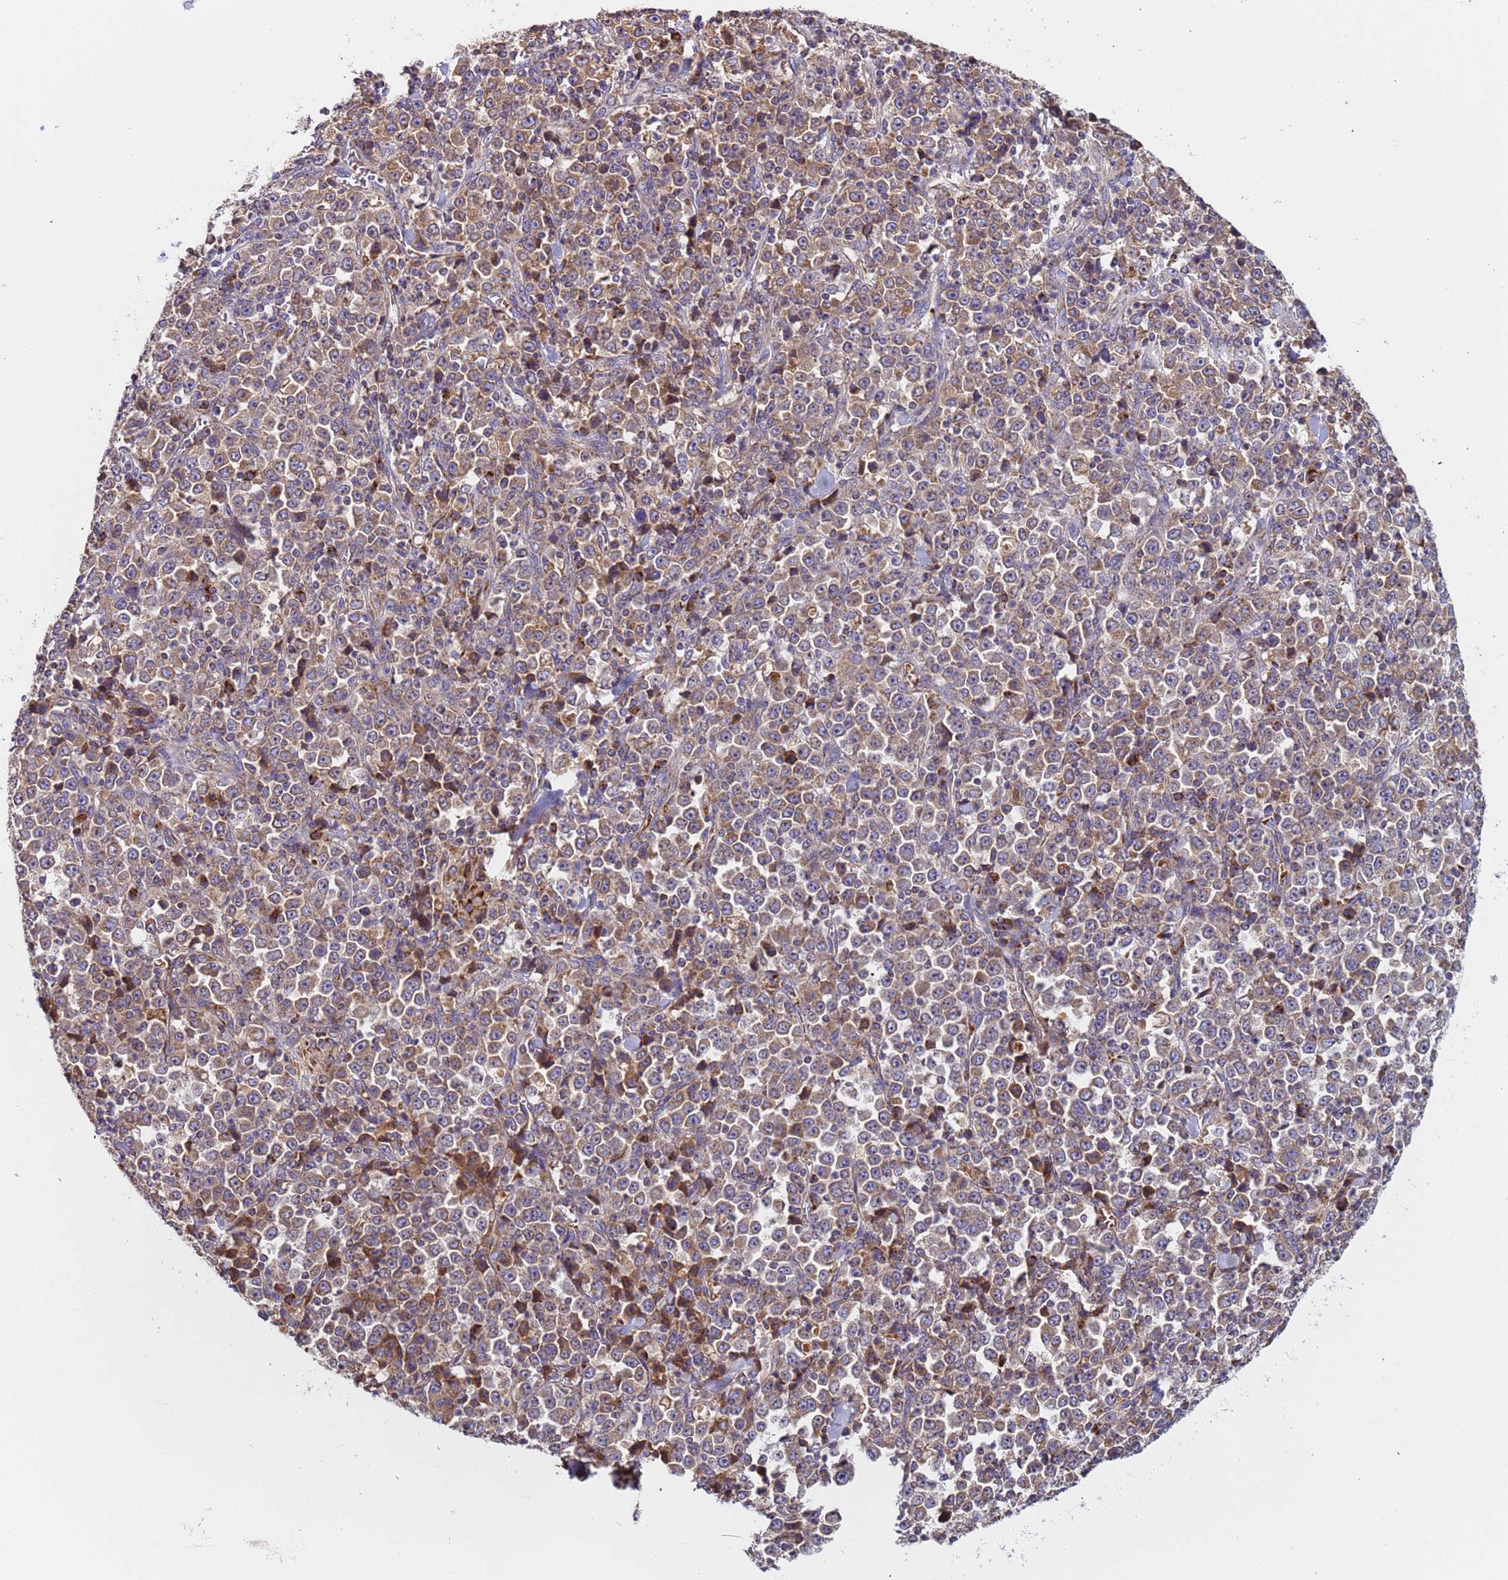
{"staining": {"intensity": "moderate", "quantity": ">75%", "location": "cytoplasmic/membranous"}, "tissue": "stomach cancer", "cell_type": "Tumor cells", "image_type": "cancer", "snomed": [{"axis": "morphology", "description": "Normal tissue, NOS"}, {"axis": "morphology", "description": "Adenocarcinoma, NOS"}, {"axis": "topography", "description": "Stomach, upper"}, {"axis": "topography", "description": "Stomach"}], "caption": "This image demonstrates adenocarcinoma (stomach) stained with immunohistochemistry to label a protein in brown. The cytoplasmic/membranous of tumor cells show moderate positivity for the protein. Nuclei are counter-stained blue.", "gene": "TMEM126A", "patient": {"sex": "male", "age": 59}}